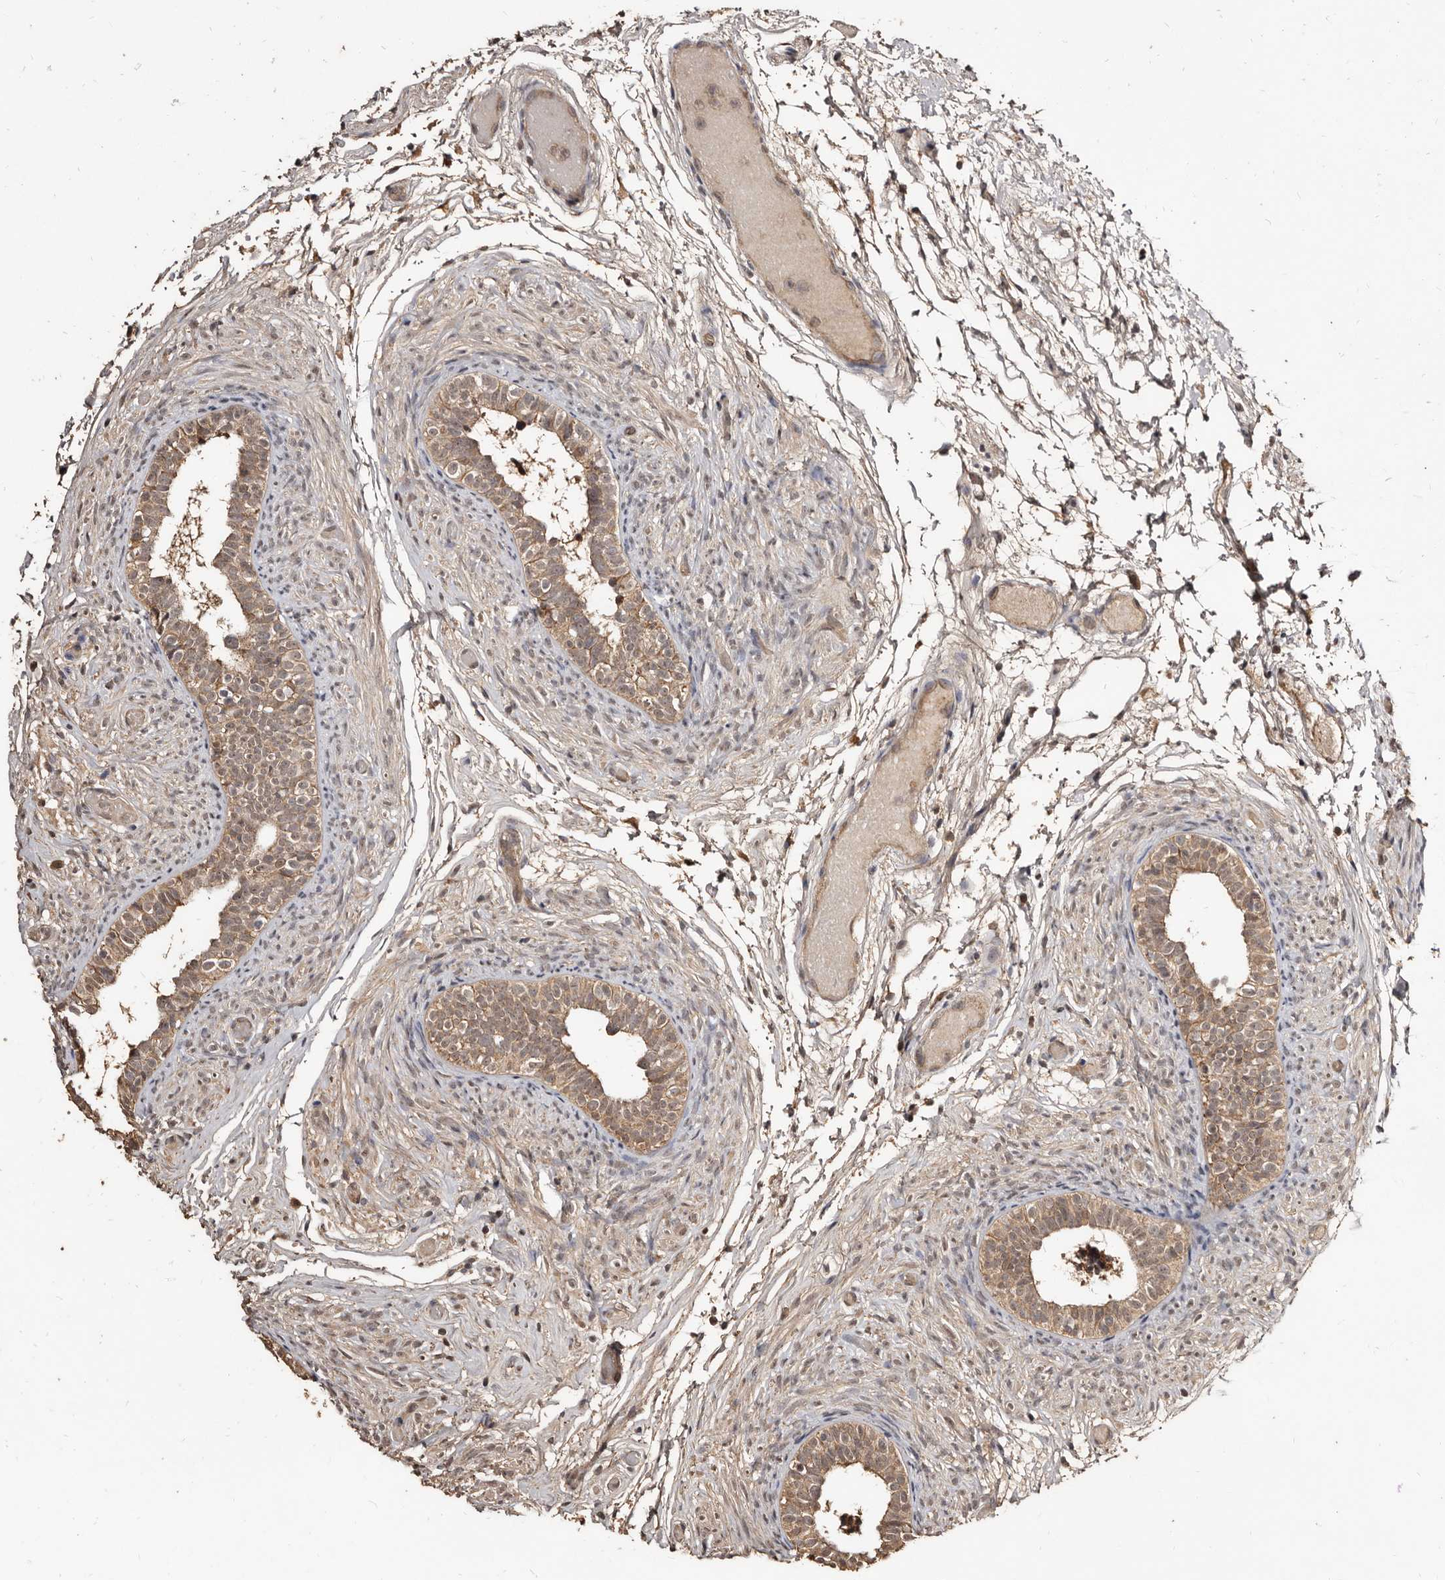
{"staining": {"intensity": "moderate", "quantity": ">75%", "location": "cytoplasmic/membranous"}, "tissue": "epididymis", "cell_type": "Glandular cells", "image_type": "normal", "snomed": [{"axis": "morphology", "description": "Normal tissue, NOS"}, {"axis": "topography", "description": "Epididymis"}], "caption": "A high-resolution photomicrograph shows immunohistochemistry staining of normal epididymis, which shows moderate cytoplasmic/membranous positivity in approximately >75% of glandular cells.", "gene": "AKAP7", "patient": {"sex": "male", "age": 5}}